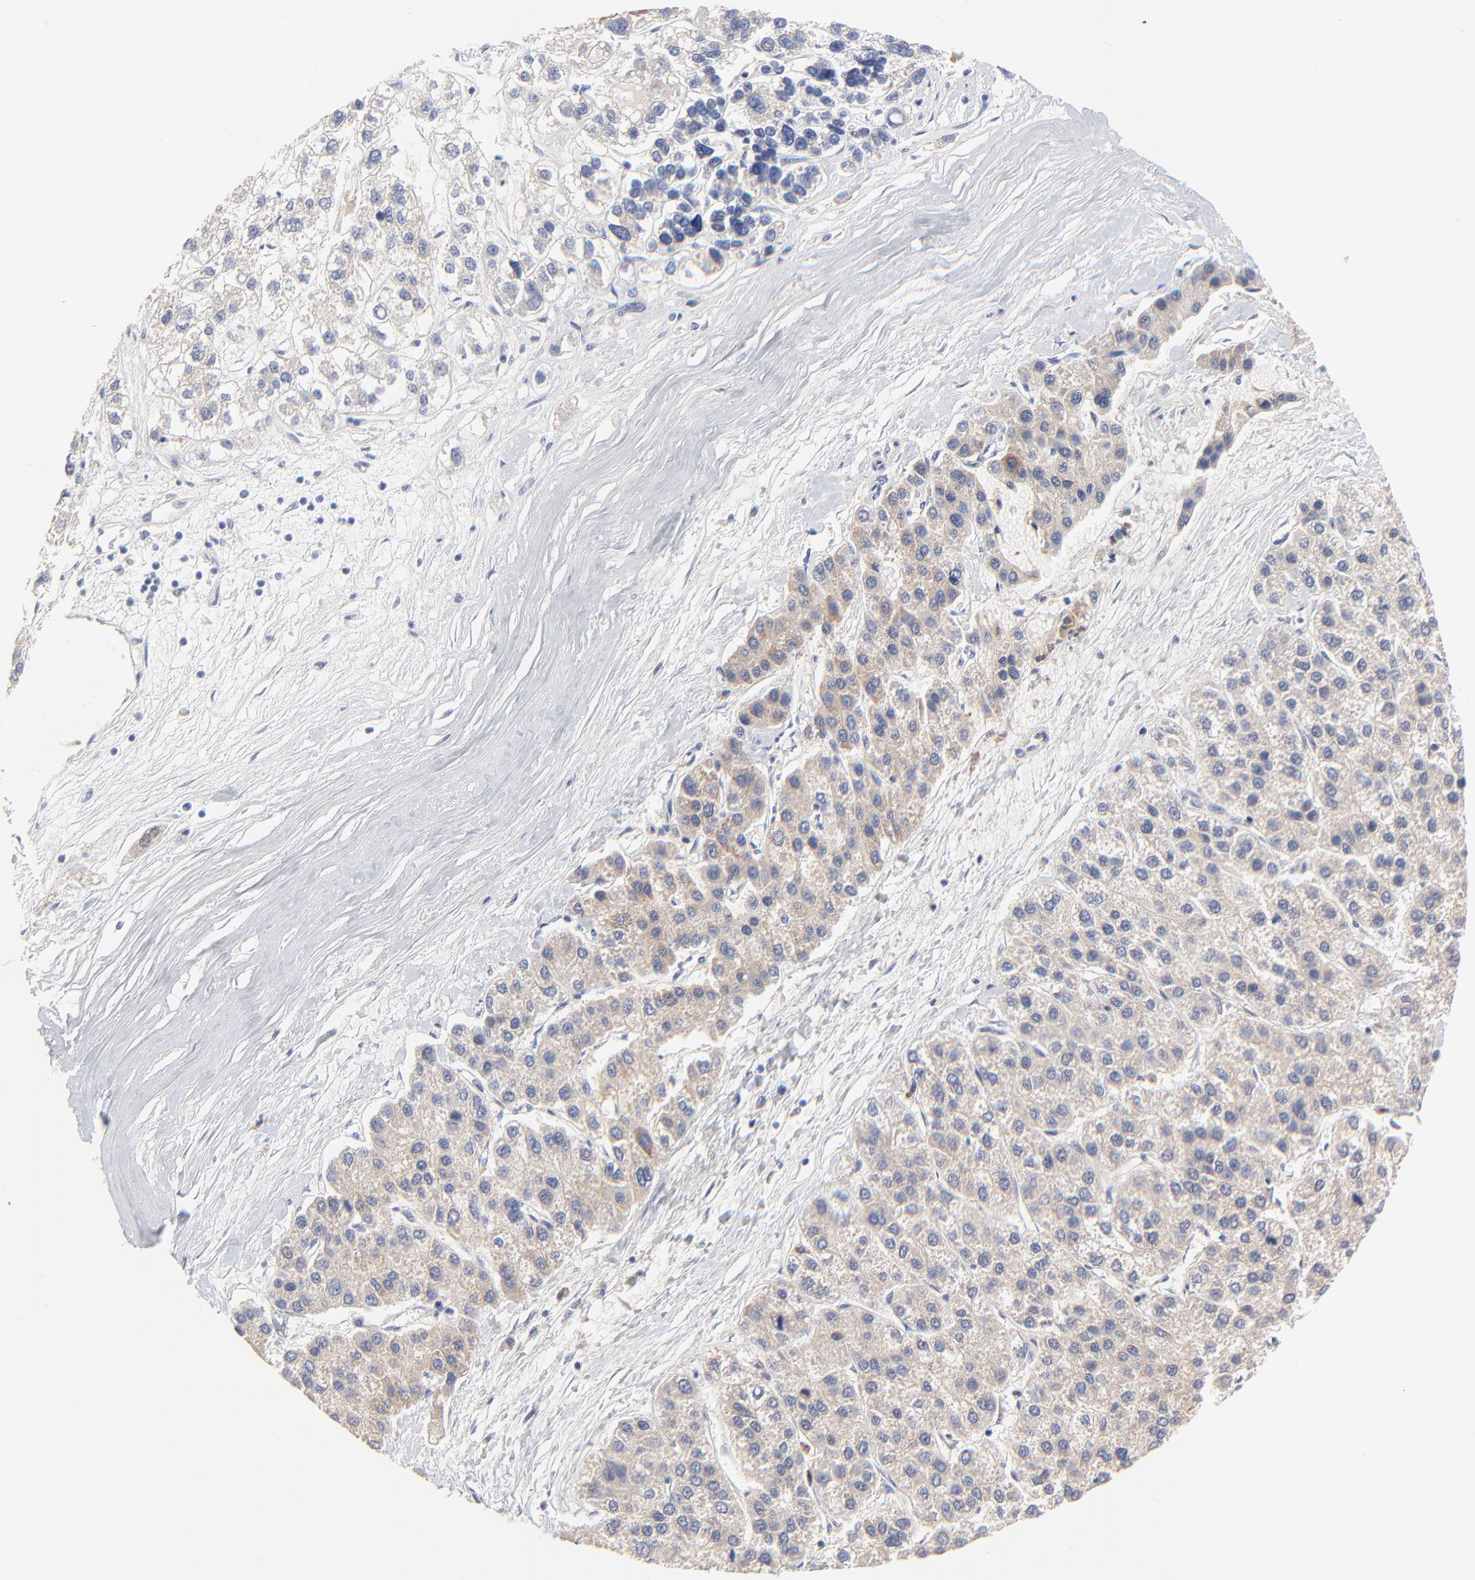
{"staining": {"intensity": "weak", "quantity": ">75%", "location": "cytoplasmic/membranous"}, "tissue": "liver cancer", "cell_type": "Tumor cells", "image_type": "cancer", "snomed": [{"axis": "morphology", "description": "Carcinoma, Hepatocellular, NOS"}, {"axis": "topography", "description": "Liver"}], "caption": "There is low levels of weak cytoplasmic/membranous staining in tumor cells of hepatocellular carcinoma (liver), as demonstrated by immunohistochemical staining (brown color).", "gene": "PPFIBP2", "patient": {"sex": "female", "age": 85}}